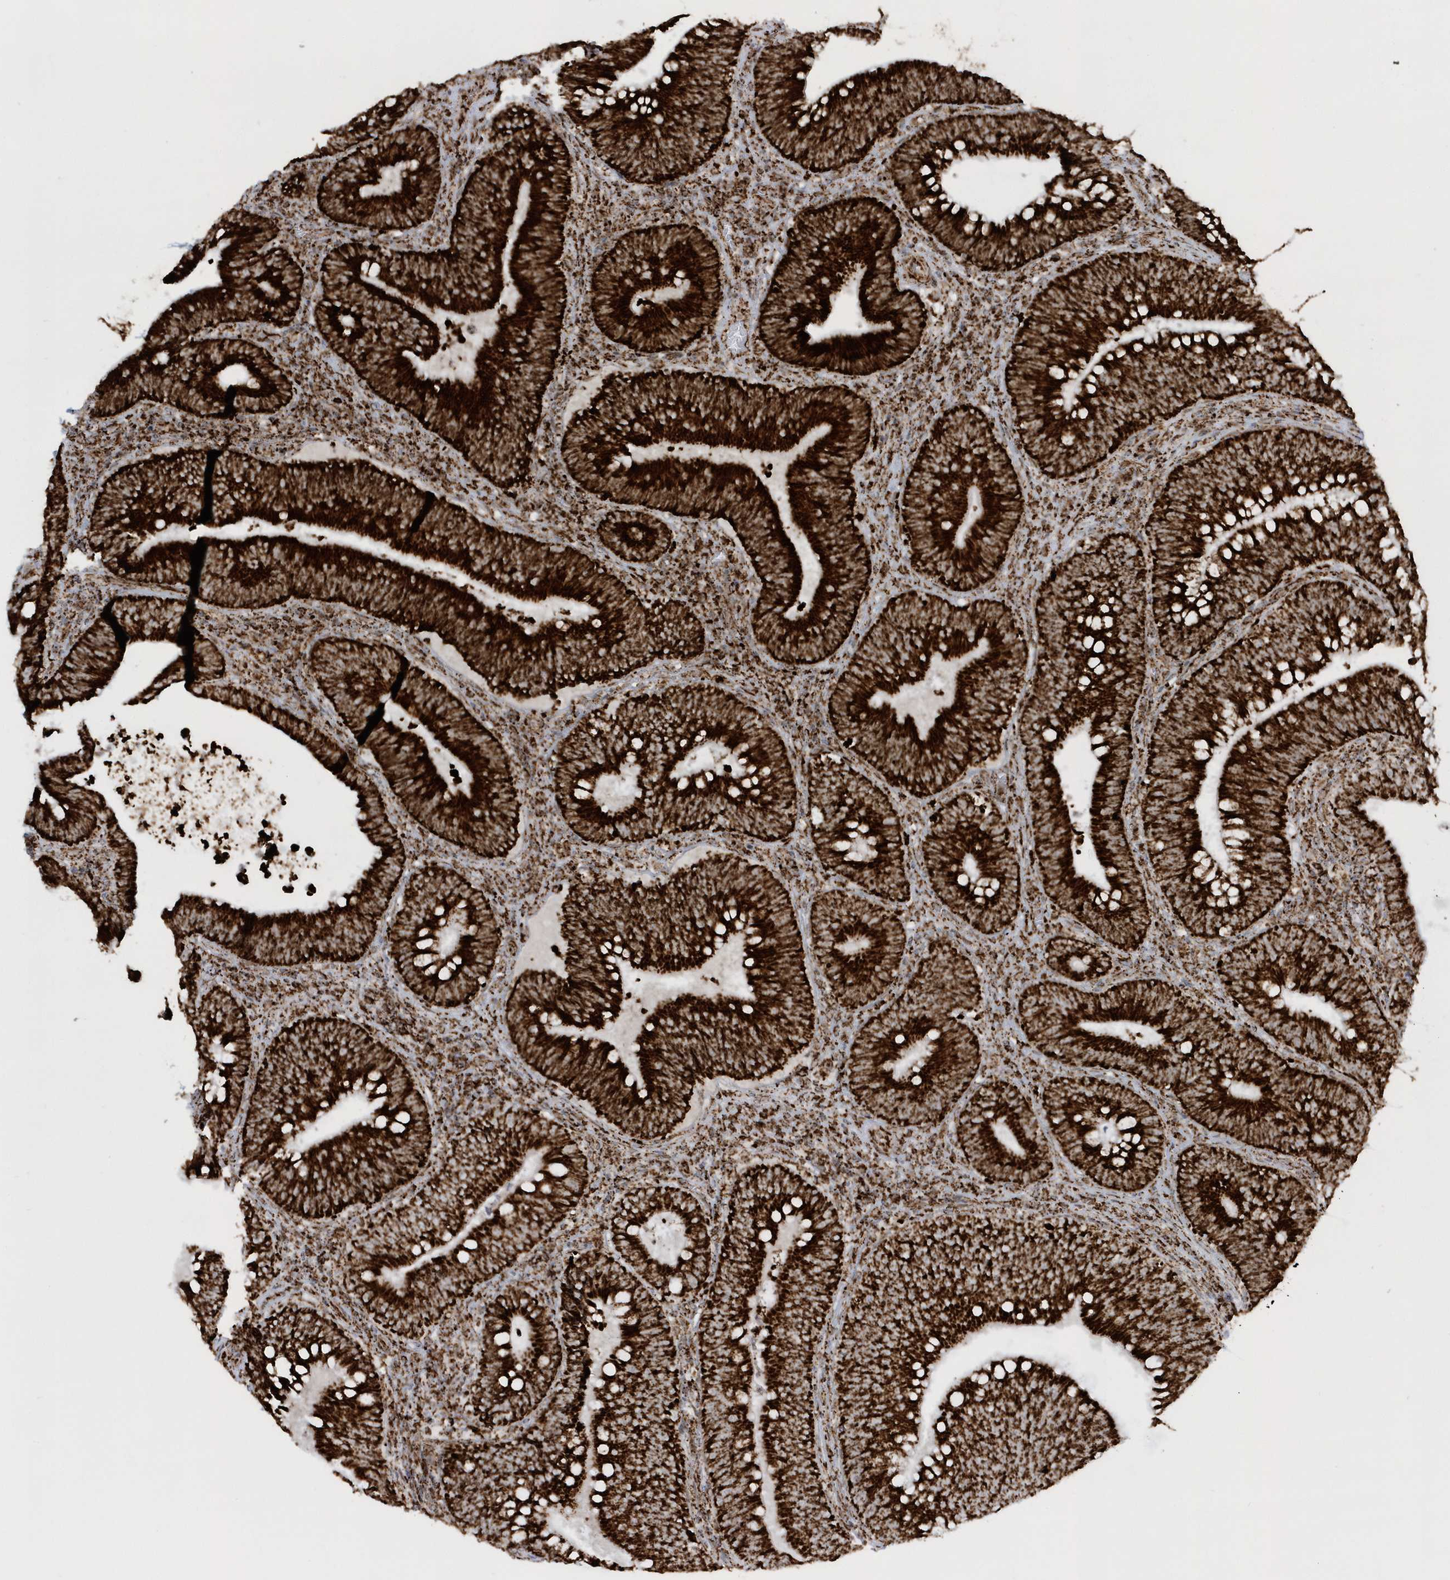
{"staining": {"intensity": "strong", "quantity": ">75%", "location": "cytoplasmic/membranous"}, "tissue": "colorectal cancer", "cell_type": "Tumor cells", "image_type": "cancer", "snomed": [{"axis": "morphology", "description": "Normal tissue, NOS"}, {"axis": "topography", "description": "Colon"}], "caption": "A photomicrograph of colorectal cancer stained for a protein displays strong cytoplasmic/membranous brown staining in tumor cells.", "gene": "CRY2", "patient": {"sex": "female", "age": 82}}